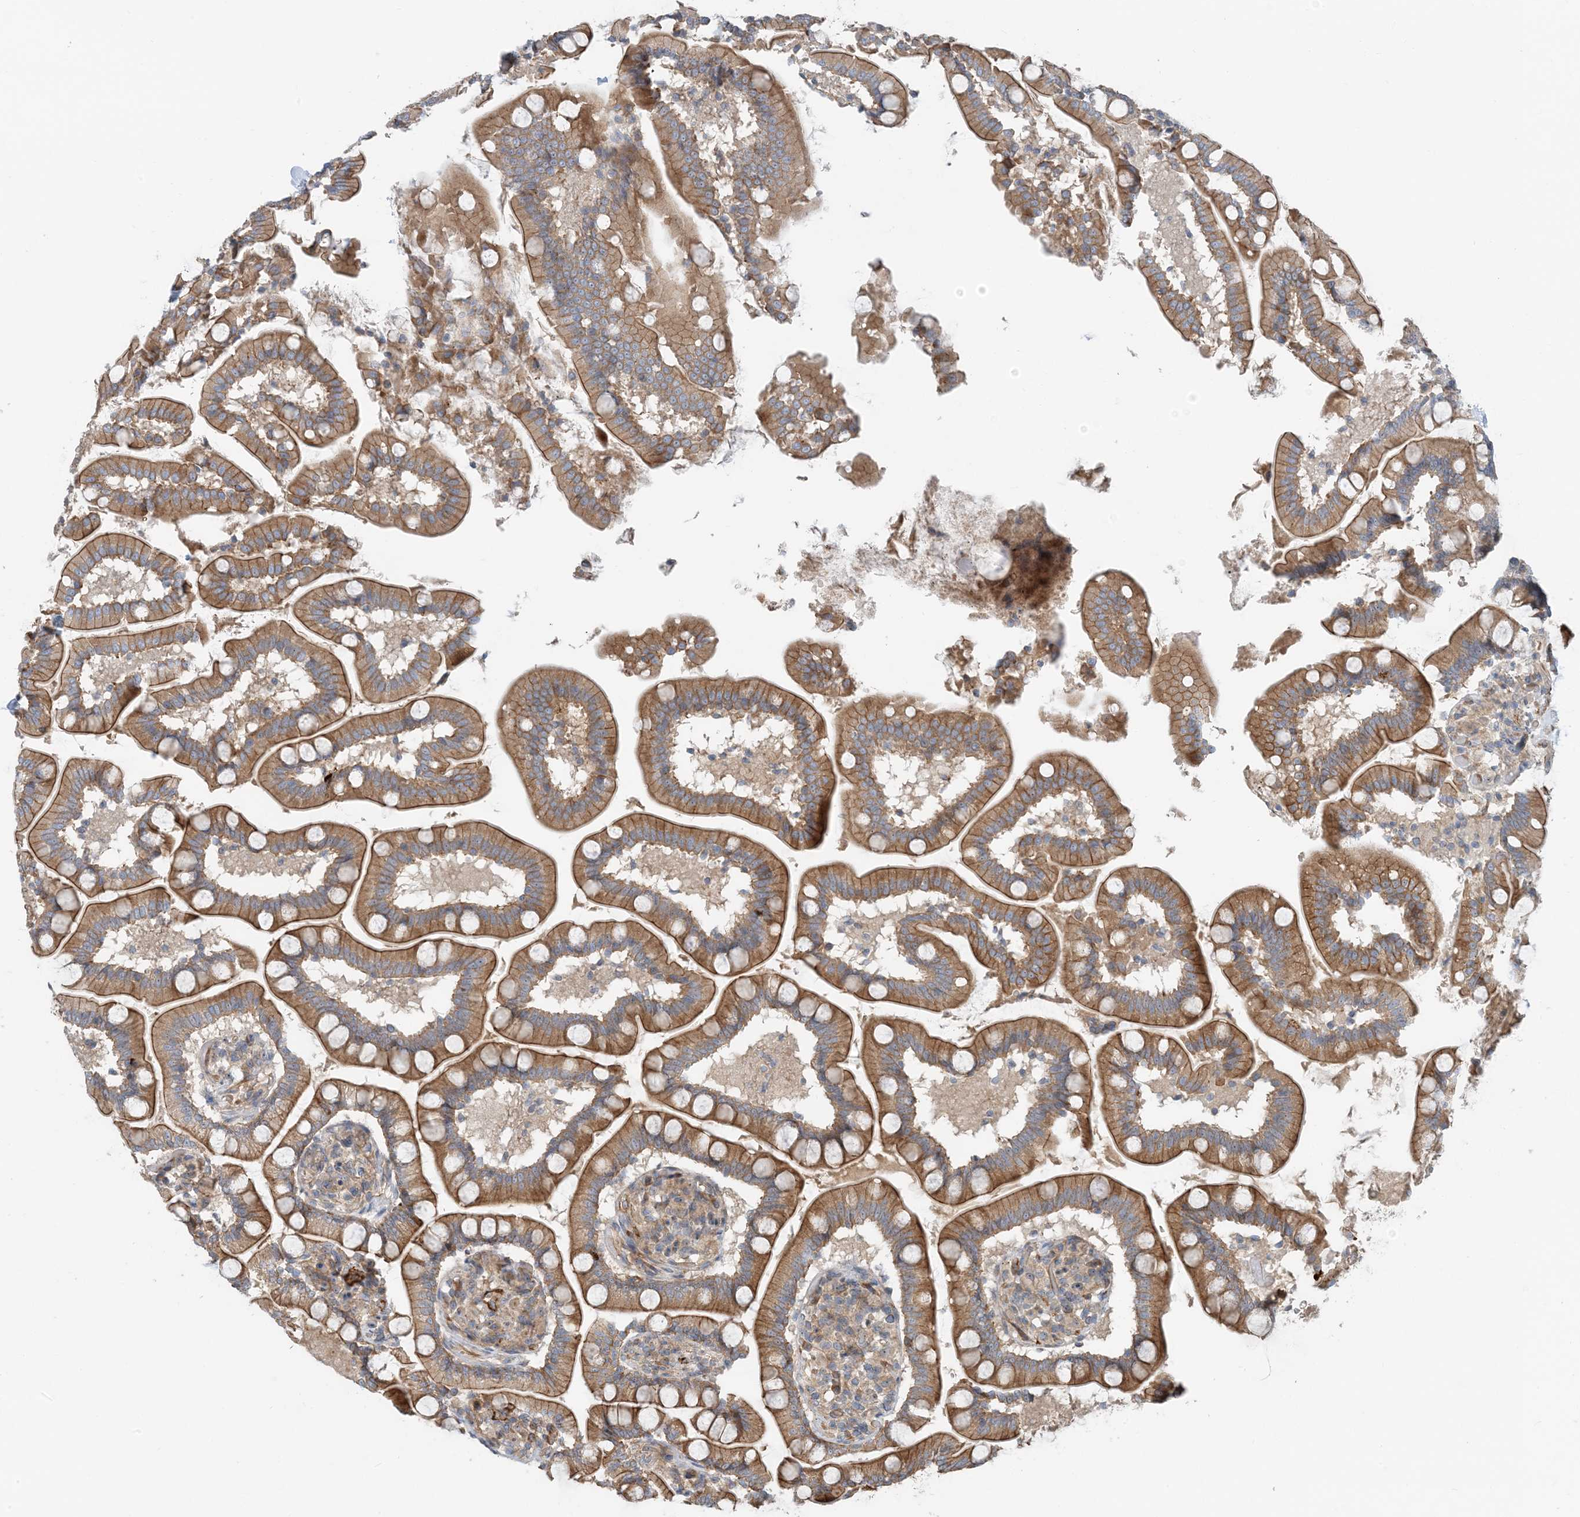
{"staining": {"intensity": "moderate", "quantity": ">75%", "location": "cytoplasmic/membranous"}, "tissue": "small intestine", "cell_type": "Glandular cells", "image_type": "normal", "snomed": [{"axis": "morphology", "description": "Normal tissue, NOS"}, {"axis": "topography", "description": "Small intestine"}], "caption": "An IHC micrograph of benign tissue is shown. Protein staining in brown labels moderate cytoplasmic/membranous positivity in small intestine within glandular cells.", "gene": "MYL5", "patient": {"sex": "female", "age": 64}}